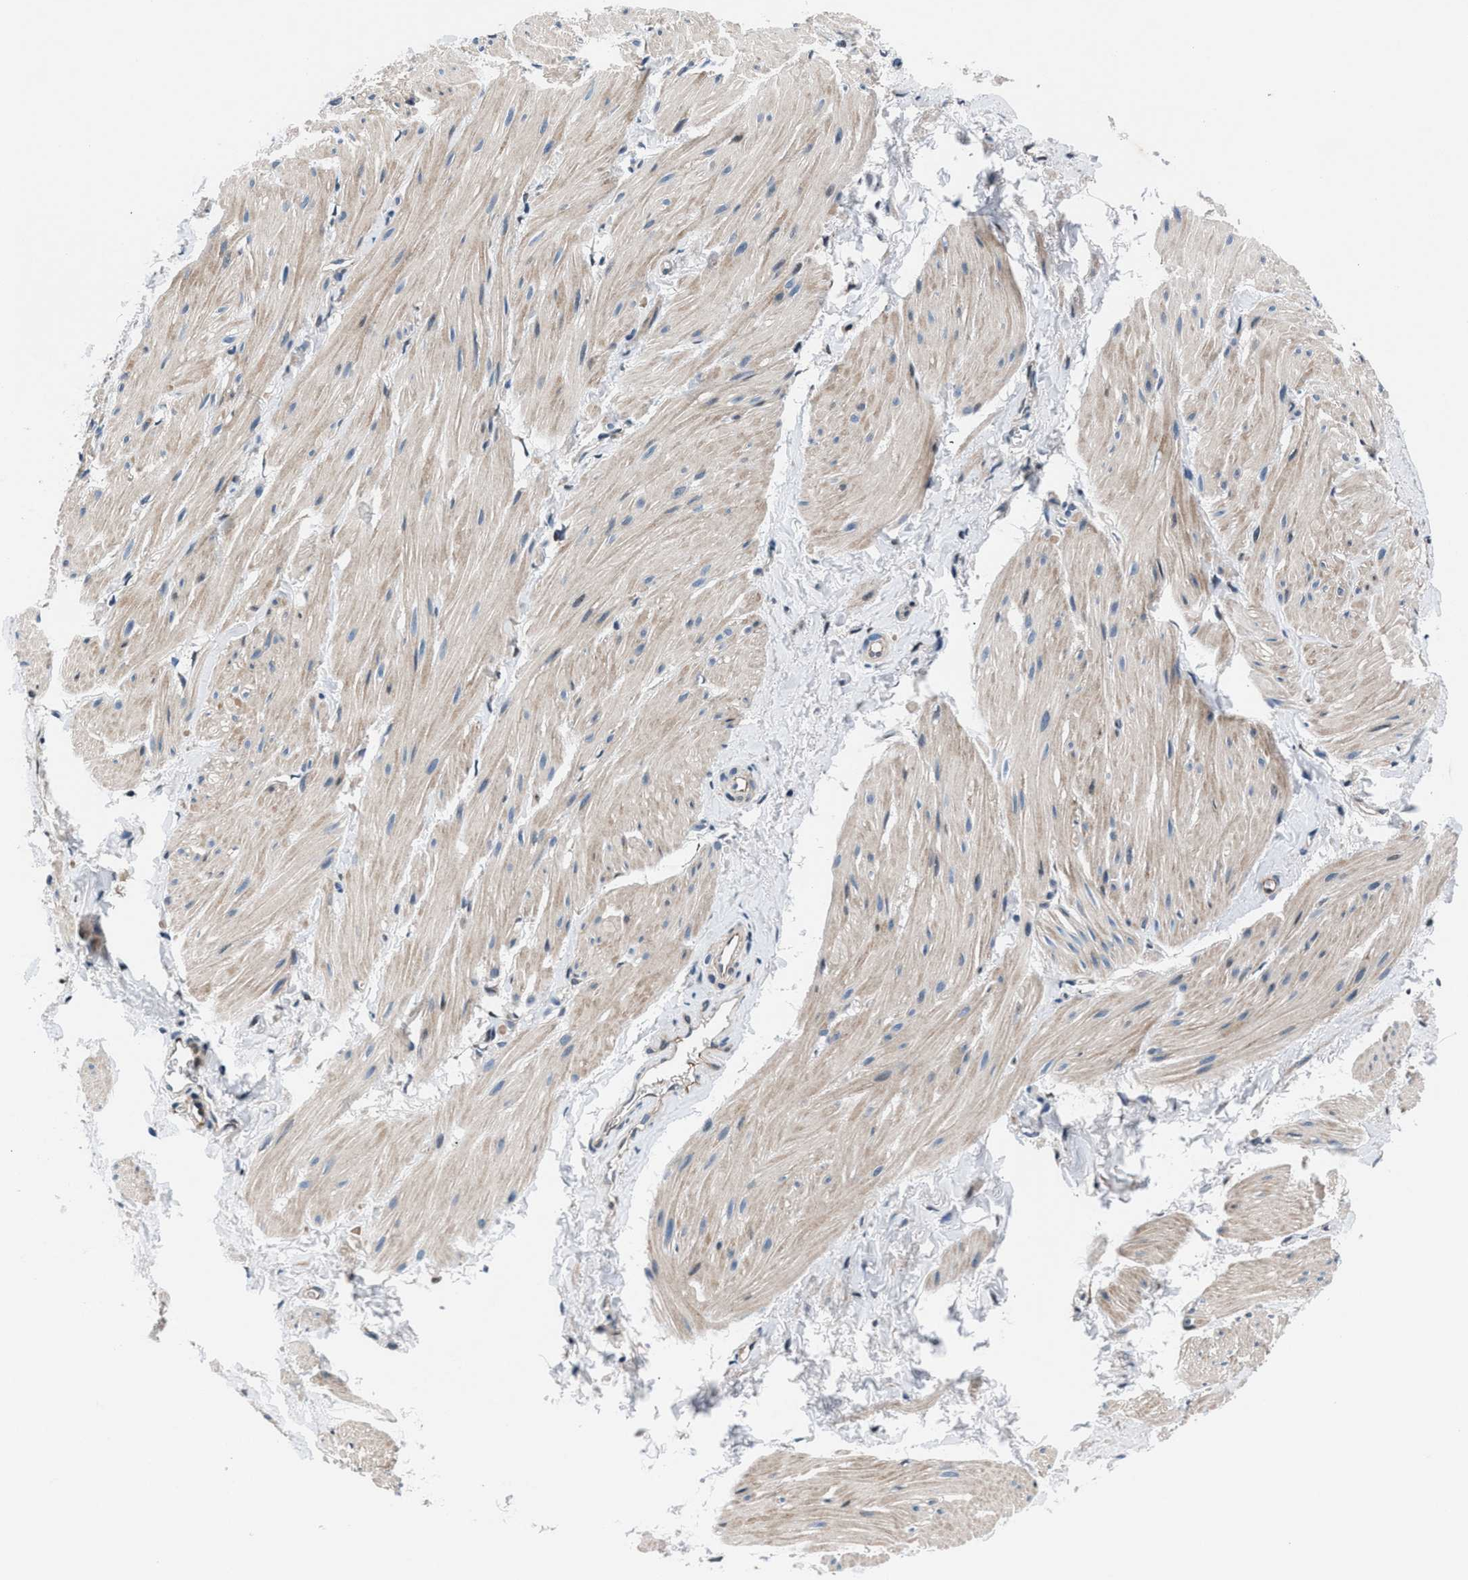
{"staining": {"intensity": "weak", "quantity": "25%-75%", "location": "cytoplasmic/membranous"}, "tissue": "smooth muscle", "cell_type": "Smooth muscle cells", "image_type": "normal", "snomed": [{"axis": "morphology", "description": "Normal tissue, NOS"}, {"axis": "topography", "description": "Smooth muscle"}], "caption": "IHC (DAB (3,3'-diaminobenzidine)) staining of unremarkable human smooth muscle reveals weak cytoplasmic/membranous protein positivity in approximately 25%-75% of smooth muscle cells.", "gene": "PRPSAP2", "patient": {"sex": "male", "age": 16}}